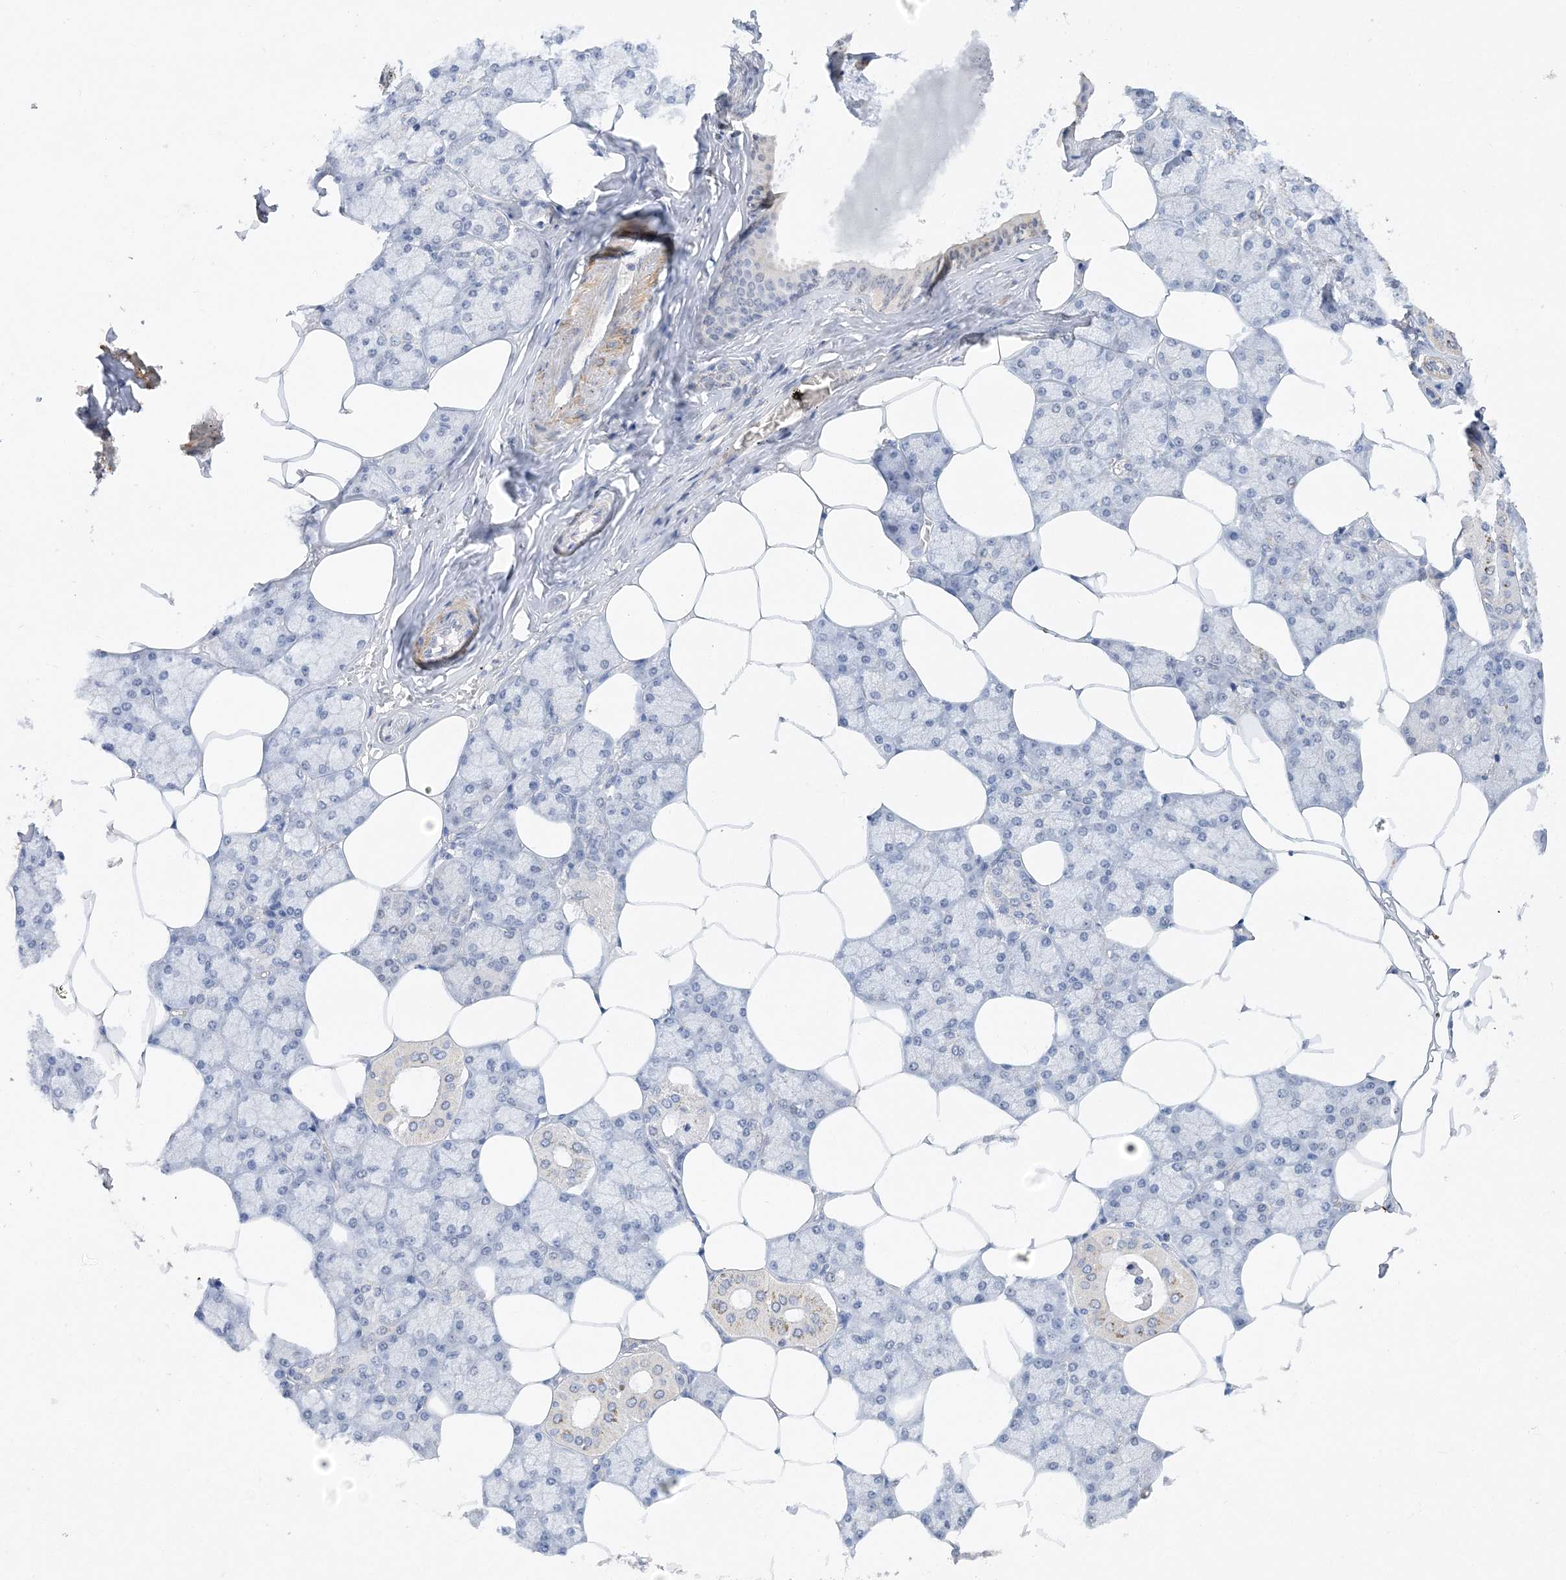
{"staining": {"intensity": "weak", "quantity": "<25%", "location": "cytoplasmic/membranous"}, "tissue": "salivary gland", "cell_type": "Glandular cells", "image_type": "normal", "snomed": [{"axis": "morphology", "description": "Normal tissue, NOS"}, {"axis": "topography", "description": "Salivary gland"}], "caption": "The micrograph demonstrates no staining of glandular cells in unremarkable salivary gland.", "gene": "C11orf58", "patient": {"sex": "male", "age": 62}}